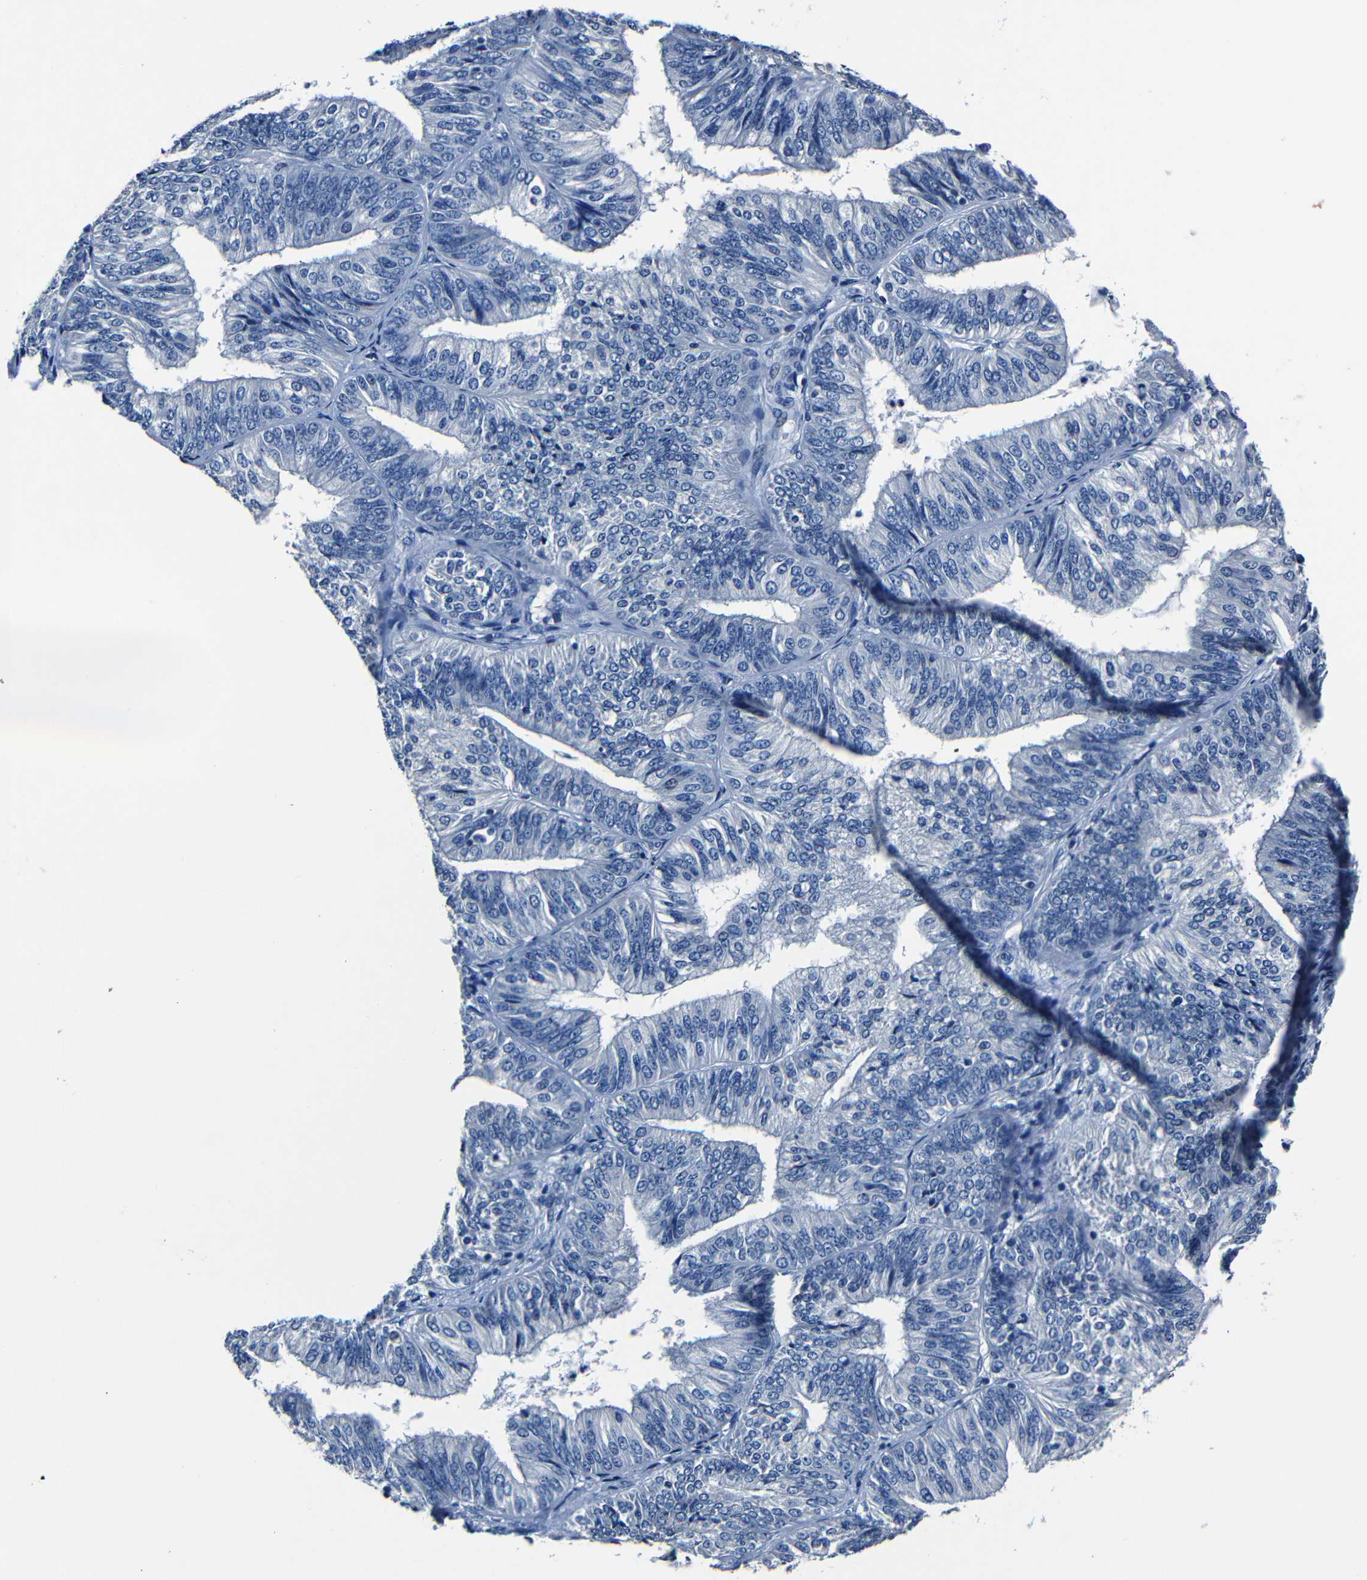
{"staining": {"intensity": "negative", "quantity": "none", "location": "none"}, "tissue": "endometrial cancer", "cell_type": "Tumor cells", "image_type": "cancer", "snomed": [{"axis": "morphology", "description": "Adenocarcinoma, NOS"}, {"axis": "topography", "description": "Endometrium"}], "caption": "IHC histopathology image of human endometrial cancer stained for a protein (brown), which shows no positivity in tumor cells. (Brightfield microscopy of DAB IHC at high magnification).", "gene": "NCMAP", "patient": {"sex": "female", "age": 58}}